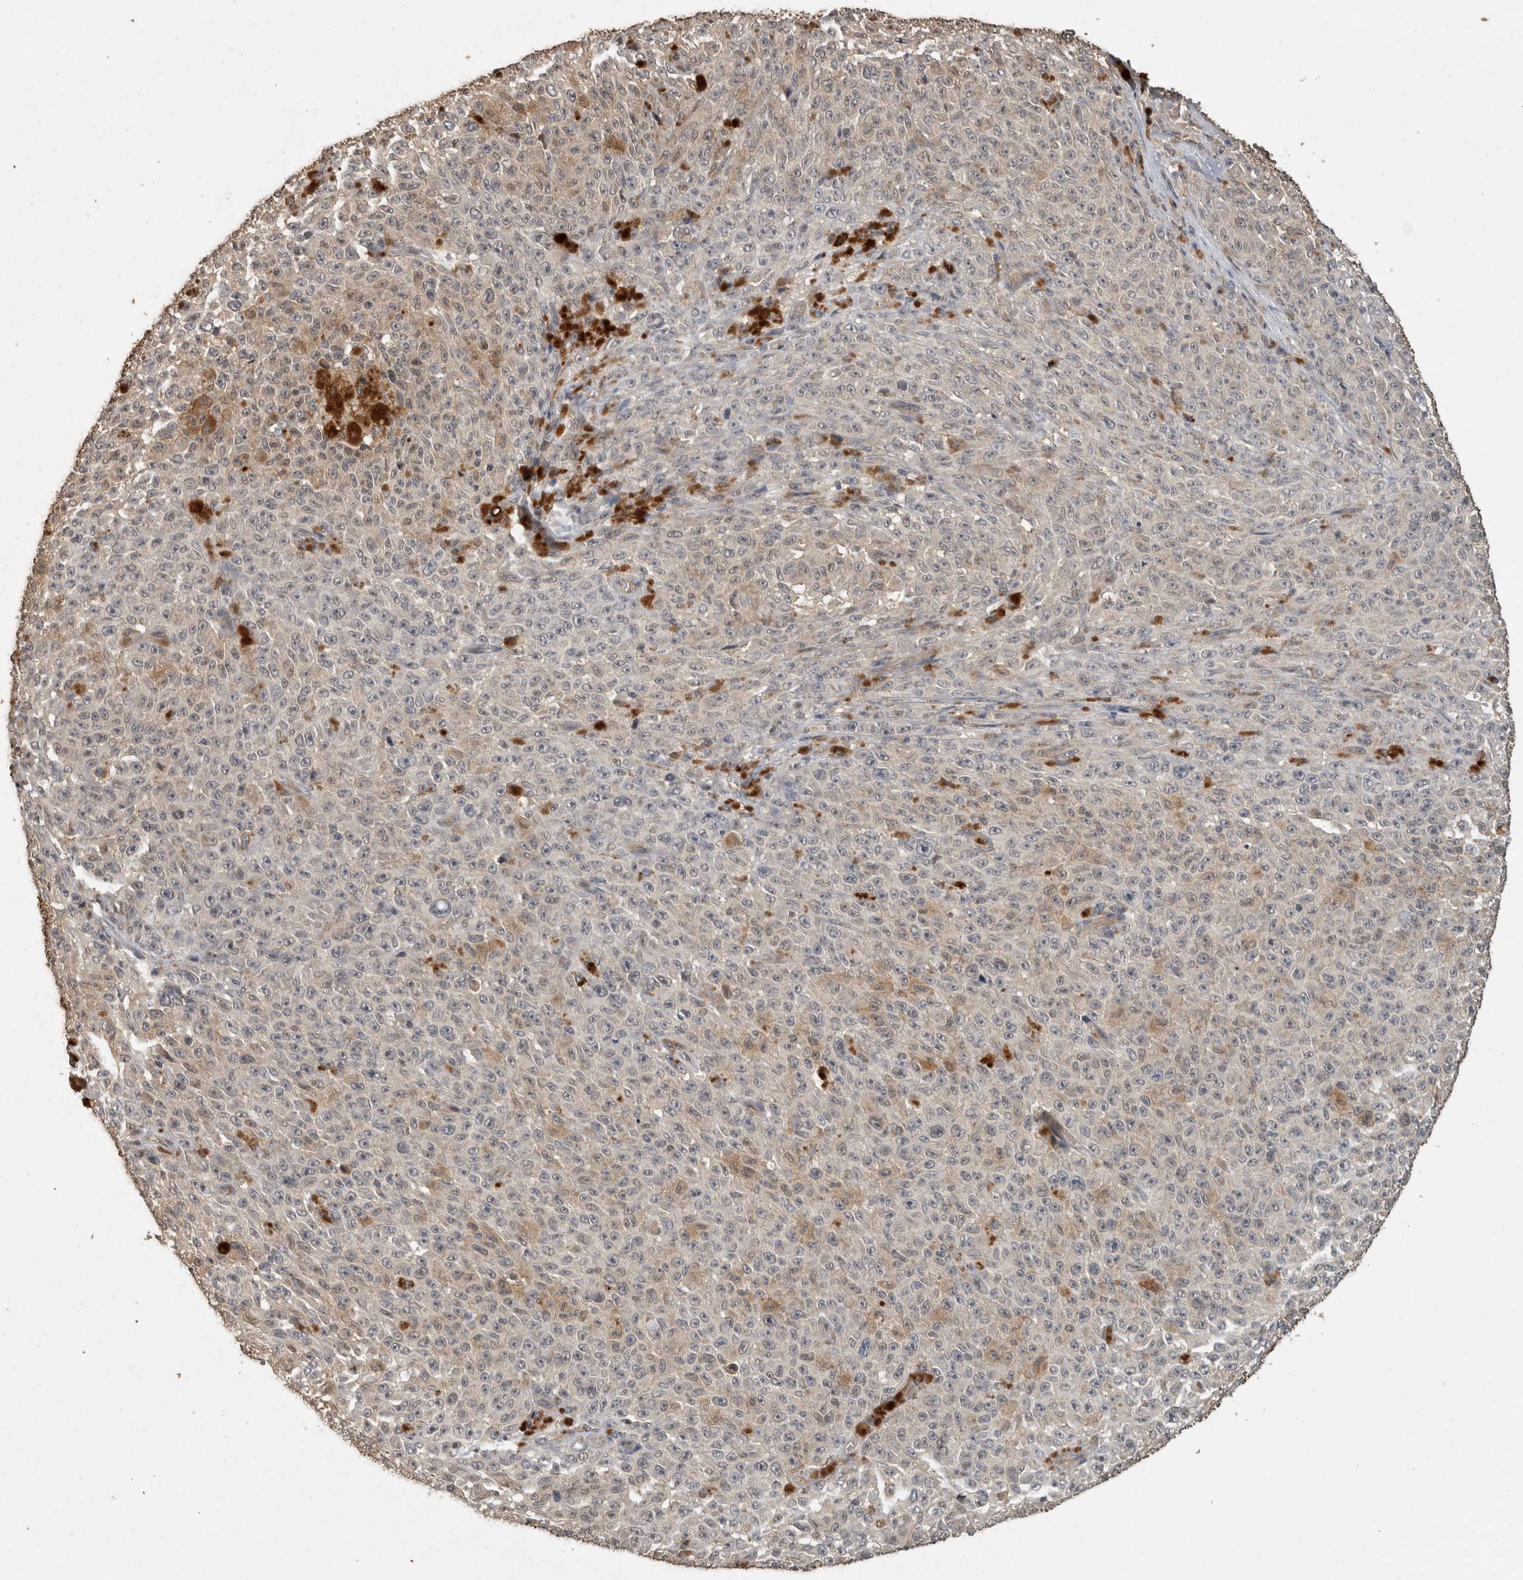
{"staining": {"intensity": "negative", "quantity": "none", "location": "none"}, "tissue": "melanoma", "cell_type": "Tumor cells", "image_type": "cancer", "snomed": [{"axis": "morphology", "description": "Malignant melanoma, NOS"}, {"axis": "topography", "description": "Skin"}], "caption": "The micrograph reveals no staining of tumor cells in malignant melanoma.", "gene": "RHPN1", "patient": {"sex": "female", "age": 82}}